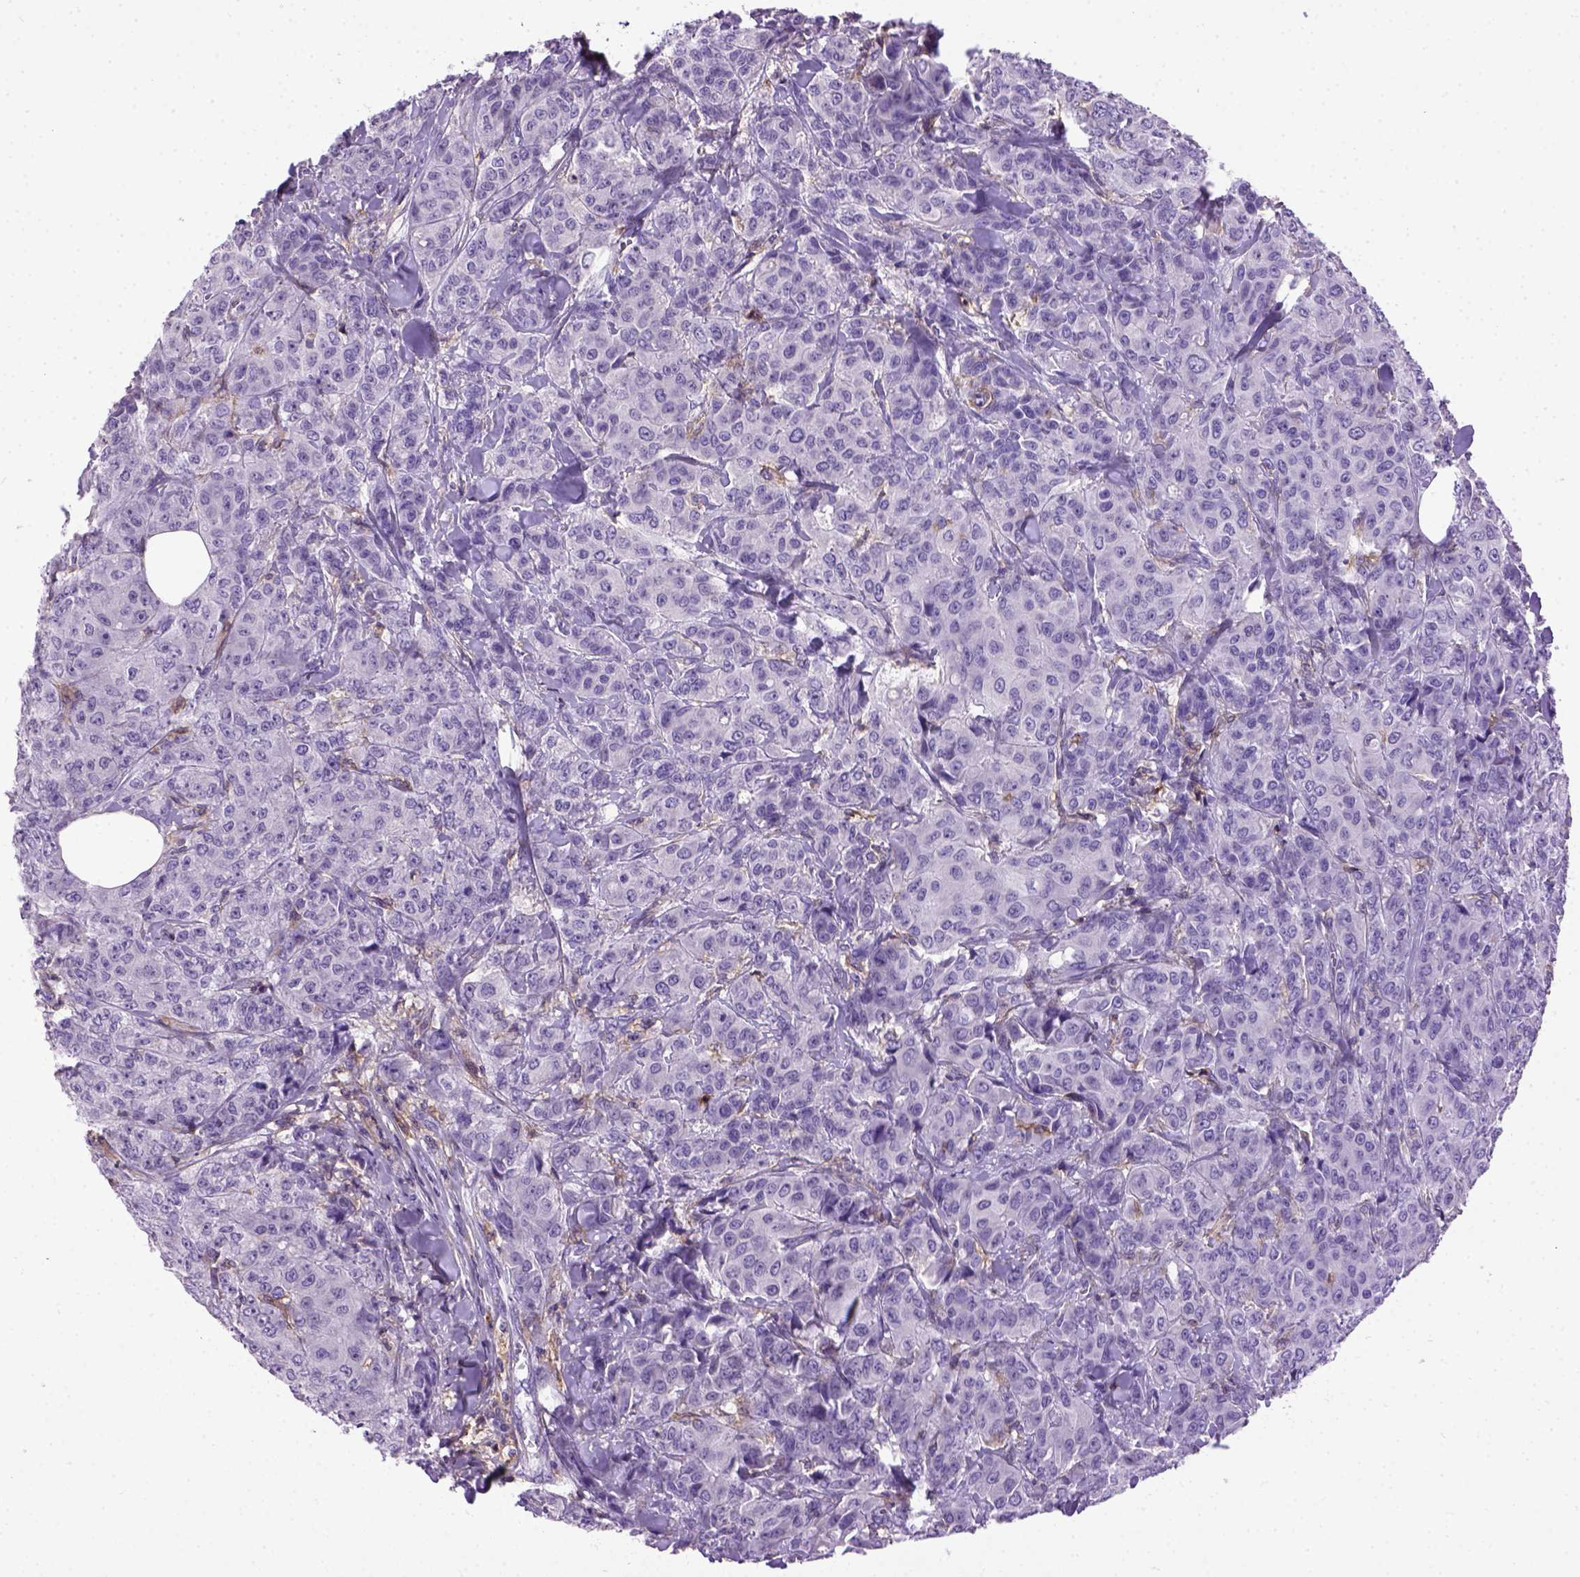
{"staining": {"intensity": "negative", "quantity": "none", "location": "none"}, "tissue": "breast cancer", "cell_type": "Tumor cells", "image_type": "cancer", "snomed": [{"axis": "morphology", "description": "Duct carcinoma"}, {"axis": "topography", "description": "Breast"}], "caption": "A photomicrograph of breast cancer stained for a protein displays no brown staining in tumor cells.", "gene": "ITGAX", "patient": {"sex": "female", "age": 43}}